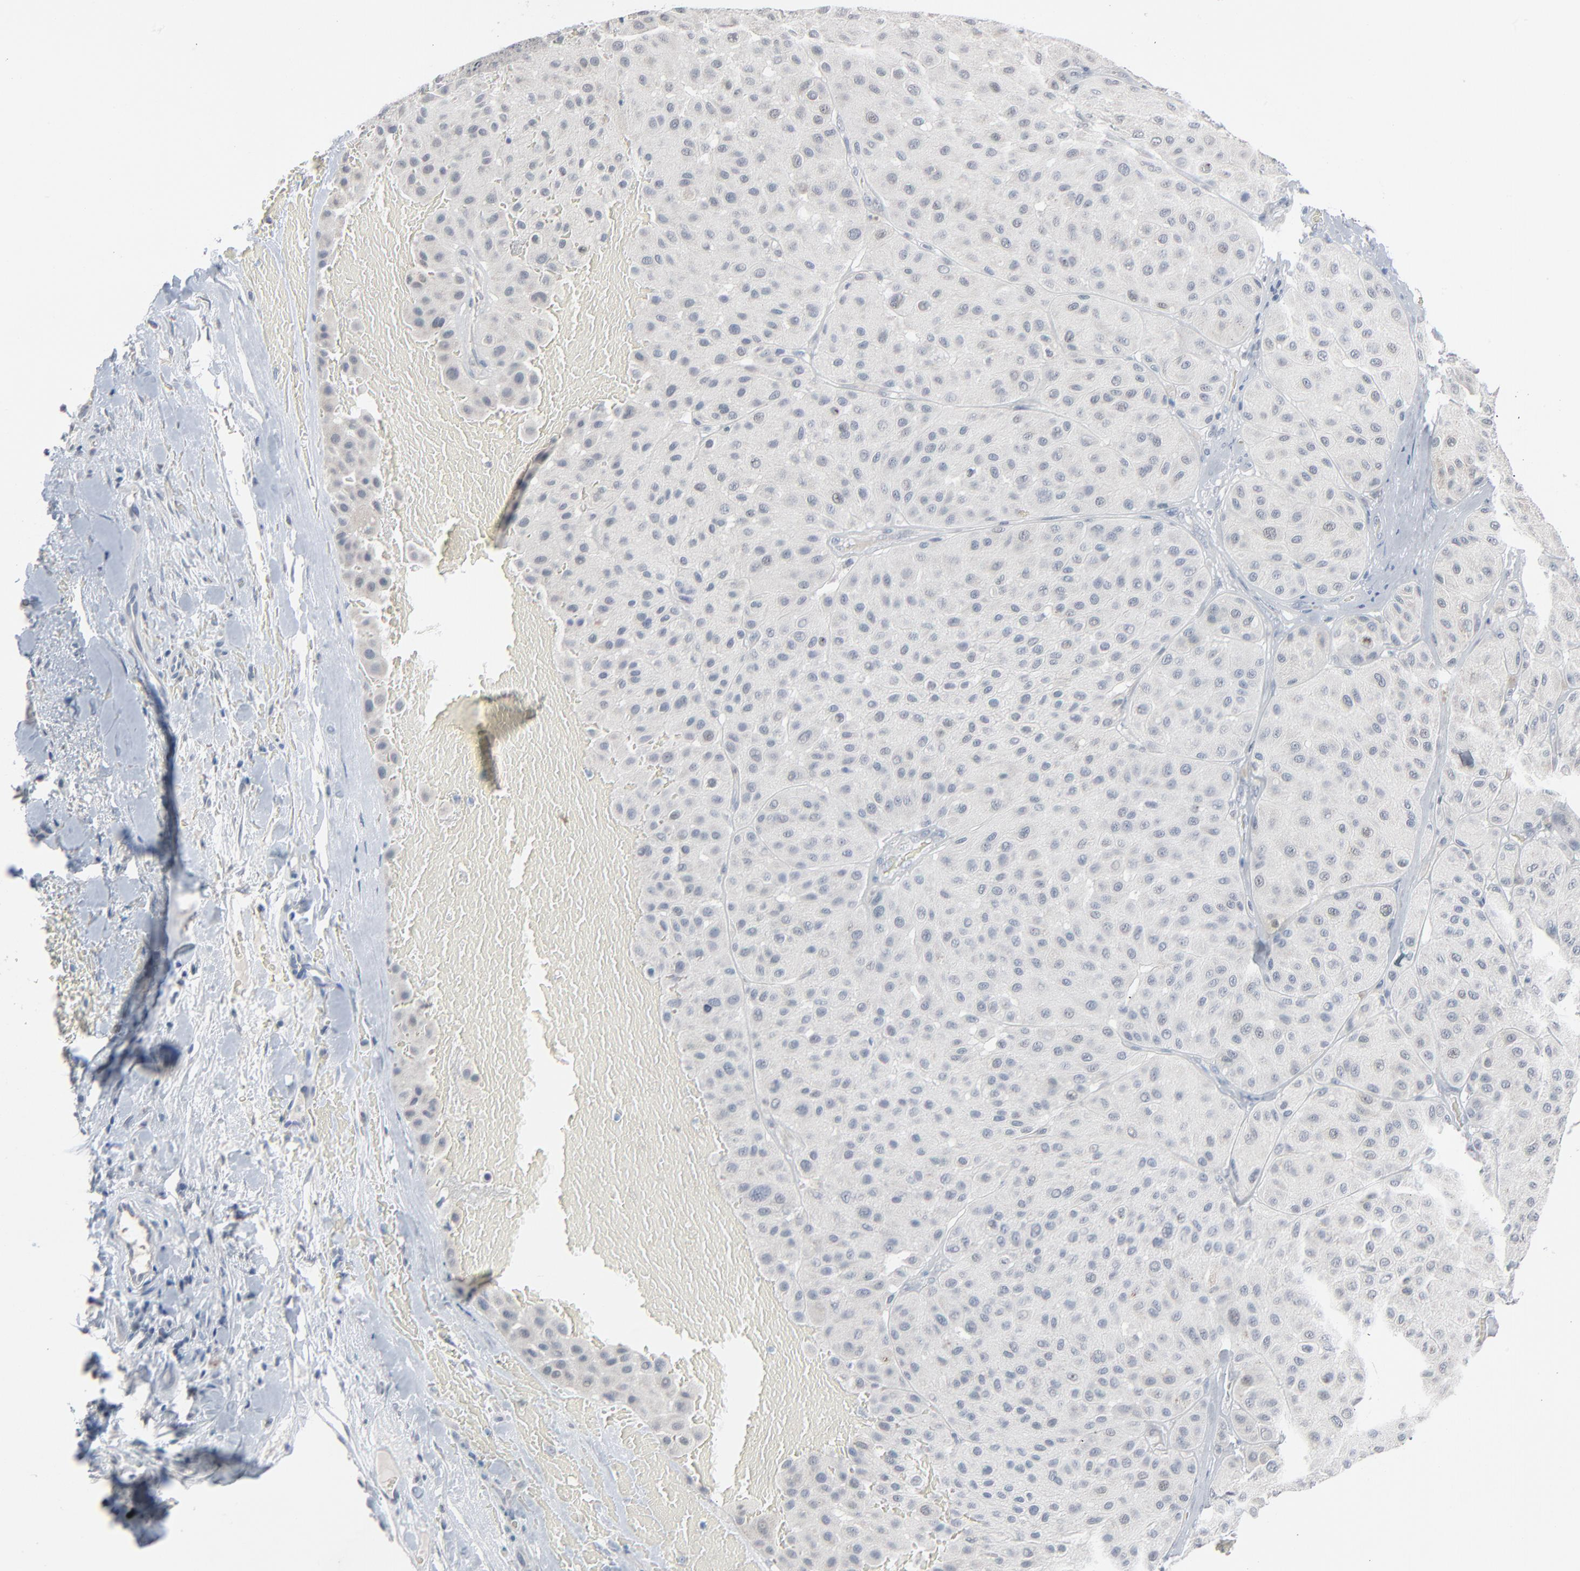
{"staining": {"intensity": "negative", "quantity": "none", "location": "none"}, "tissue": "melanoma", "cell_type": "Tumor cells", "image_type": "cancer", "snomed": [{"axis": "morphology", "description": "Normal tissue, NOS"}, {"axis": "morphology", "description": "Malignant melanoma, Metastatic site"}, {"axis": "topography", "description": "Skin"}], "caption": "The image demonstrates no significant positivity in tumor cells of melanoma.", "gene": "SAGE1", "patient": {"sex": "male", "age": 41}}